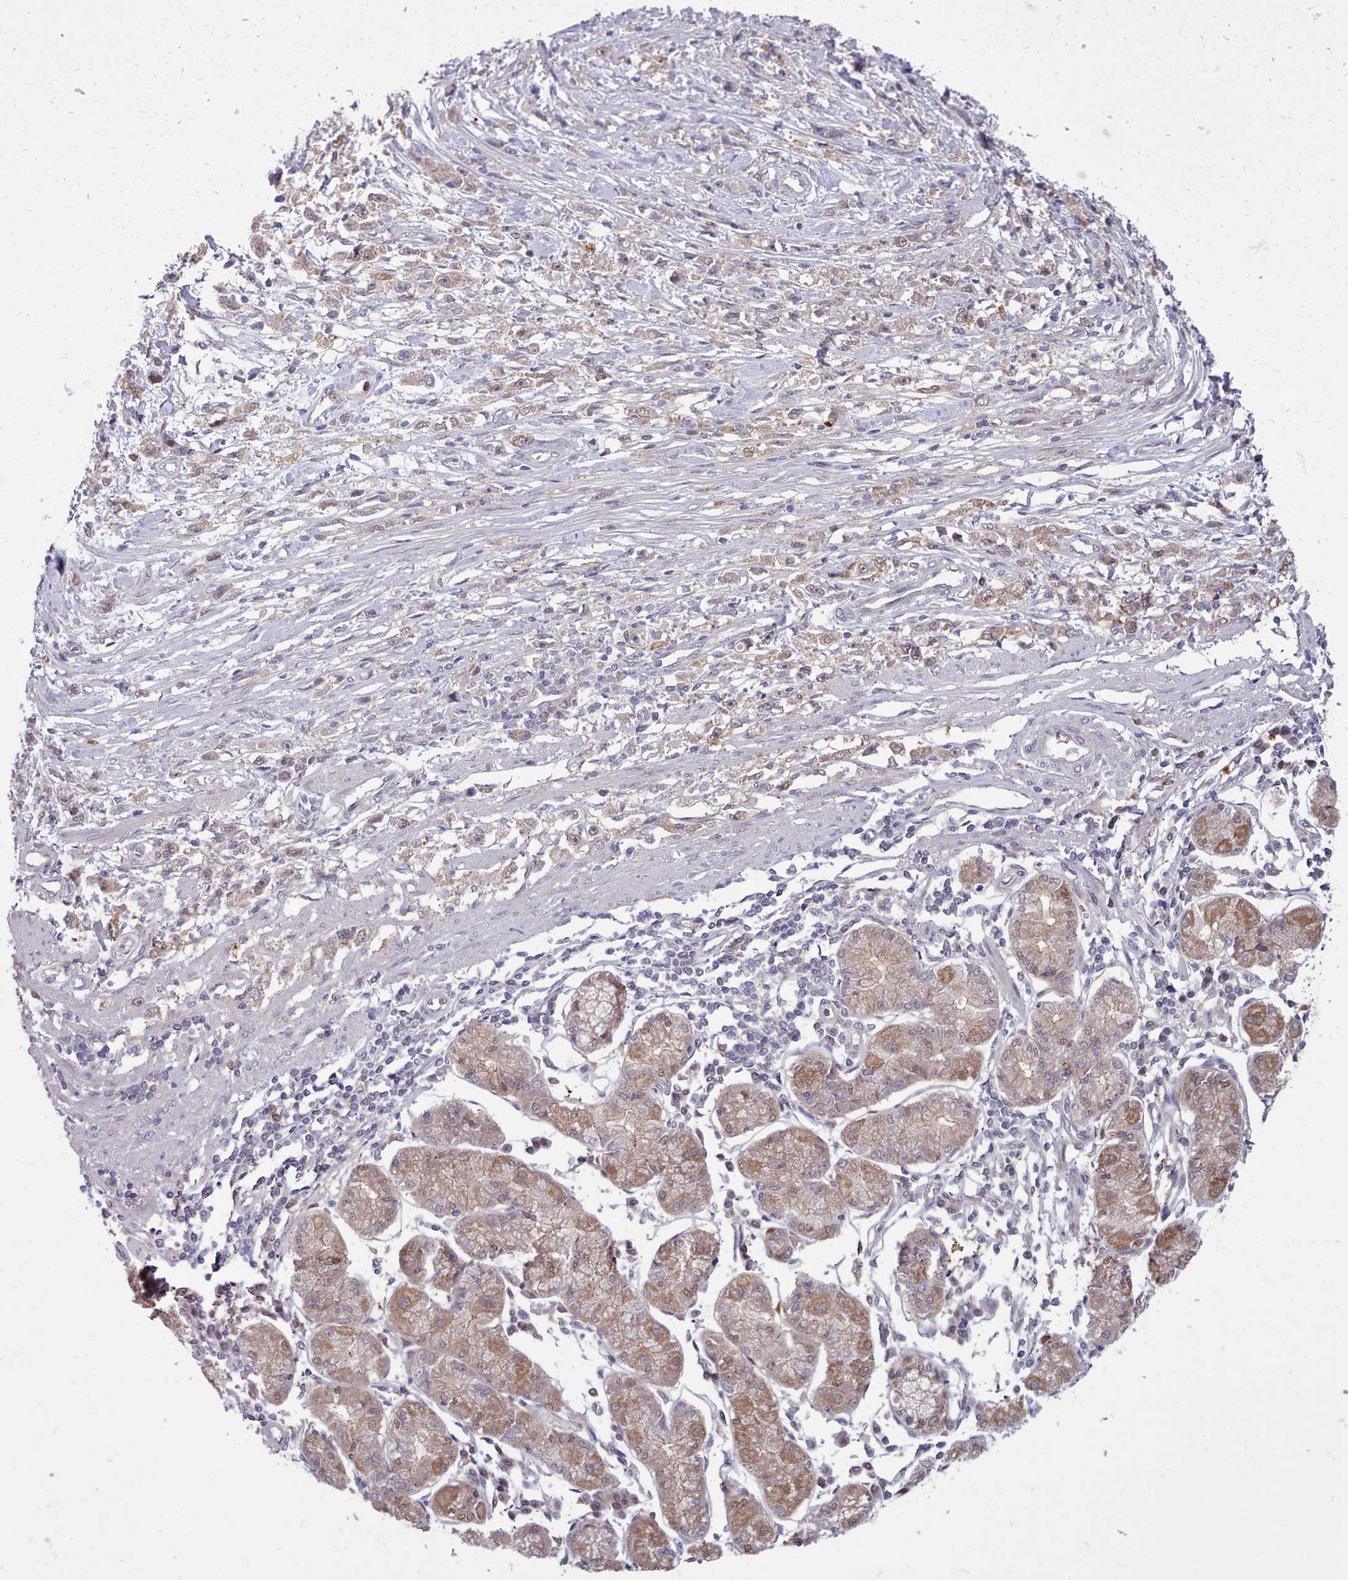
{"staining": {"intensity": "weak", "quantity": "25%-75%", "location": "cytoplasmic/membranous"}, "tissue": "stomach cancer", "cell_type": "Tumor cells", "image_type": "cancer", "snomed": [{"axis": "morphology", "description": "Adenocarcinoma, NOS"}, {"axis": "topography", "description": "Stomach"}], "caption": "Brown immunohistochemical staining in adenocarcinoma (stomach) displays weak cytoplasmic/membranous expression in approximately 25%-75% of tumor cells. Immunohistochemistry stains the protein in brown and the nuclei are stained blue.", "gene": "AHCY", "patient": {"sex": "female", "age": 59}}